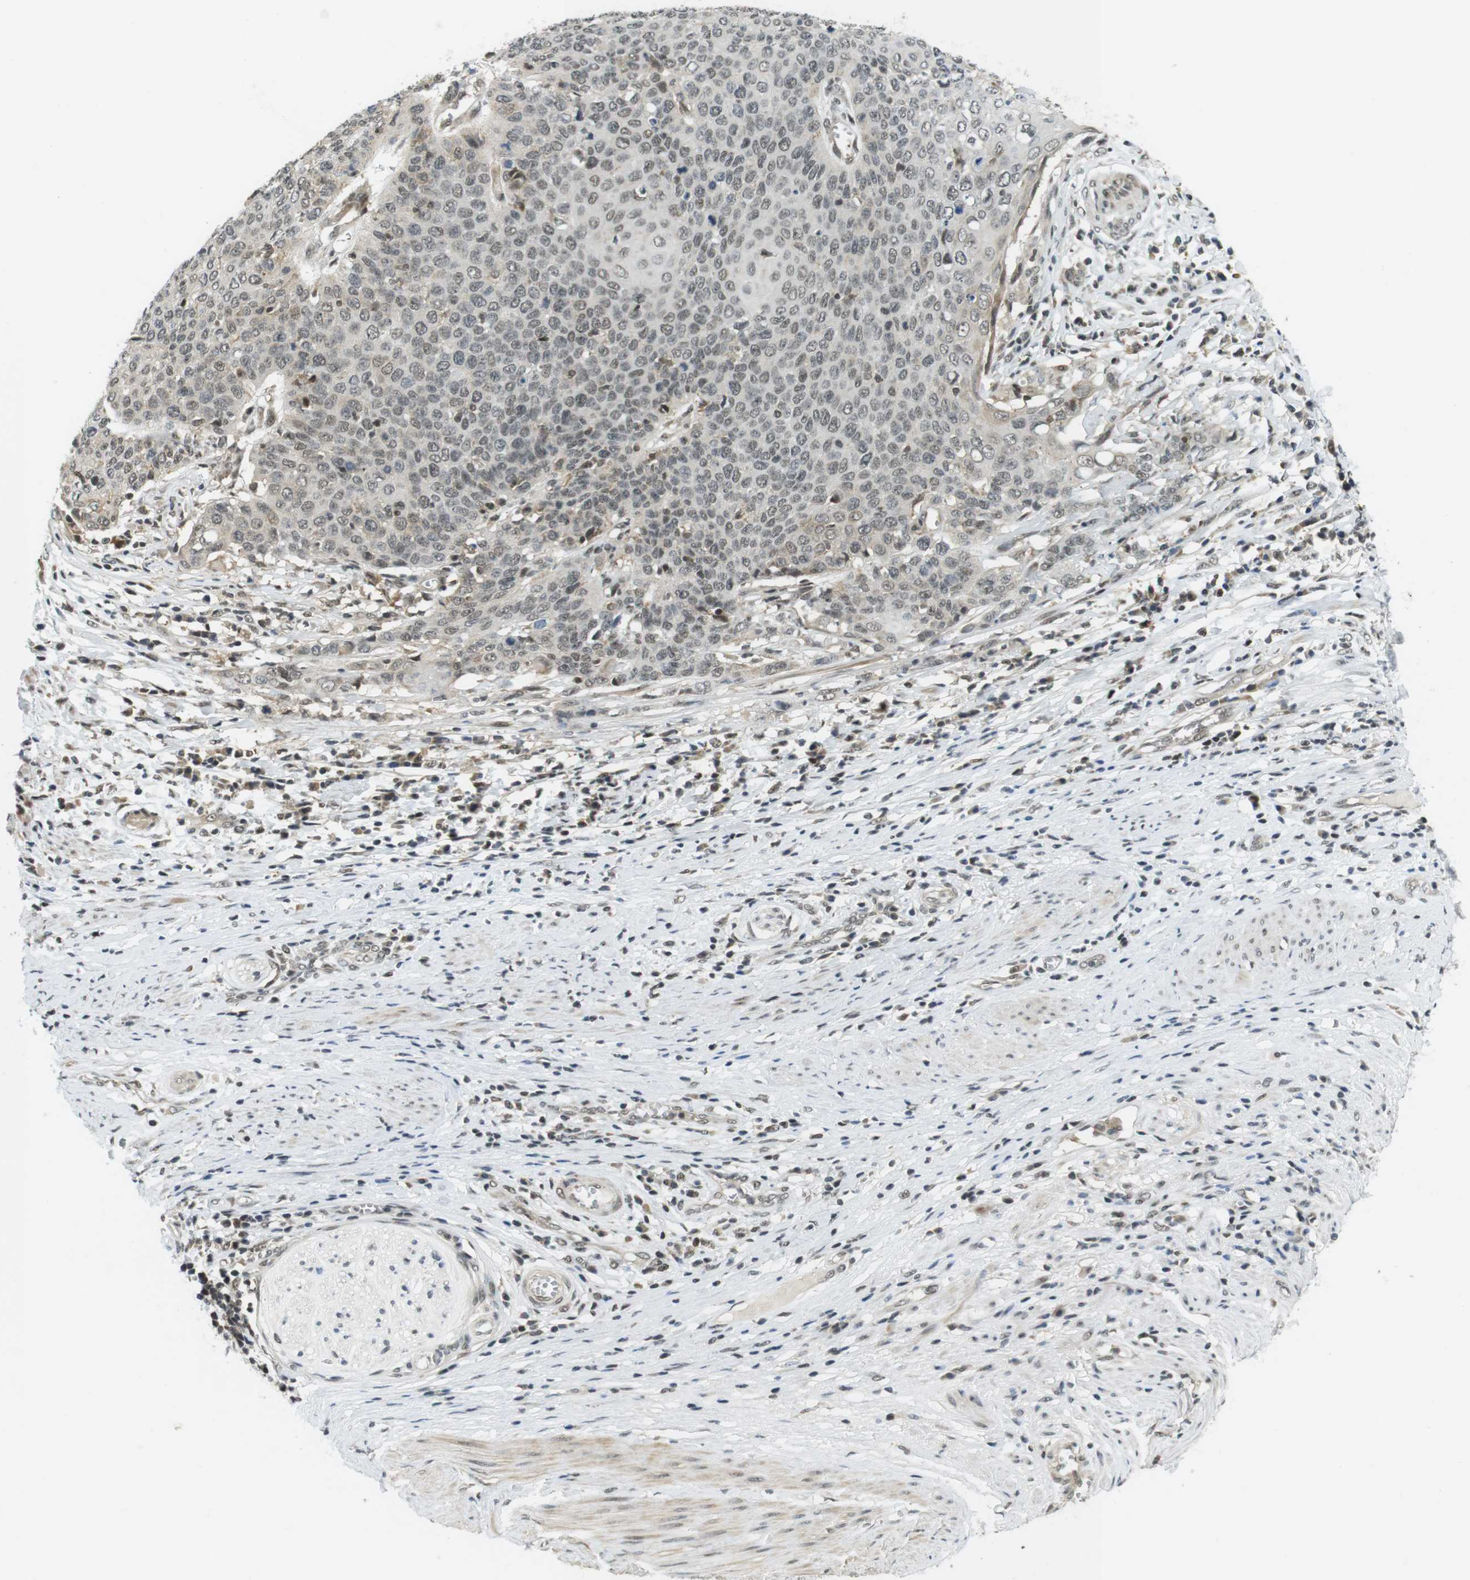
{"staining": {"intensity": "weak", "quantity": ">75%", "location": "nuclear"}, "tissue": "cervical cancer", "cell_type": "Tumor cells", "image_type": "cancer", "snomed": [{"axis": "morphology", "description": "Squamous cell carcinoma, NOS"}, {"axis": "topography", "description": "Cervix"}], "caption": "An immunohistochemistry histopathology image of neoplastic tissue is shown. Protein staining in brown highlights weak nuclear positivity in squamous cell carcinoma (cervical) within tumor cells. (Stains: DAB in brown, nuclei in blue, Microscopy: brightfield microscopy at high magnification).", "gene": "BRD4", "patient": {"sex": "female", "age": 39}}